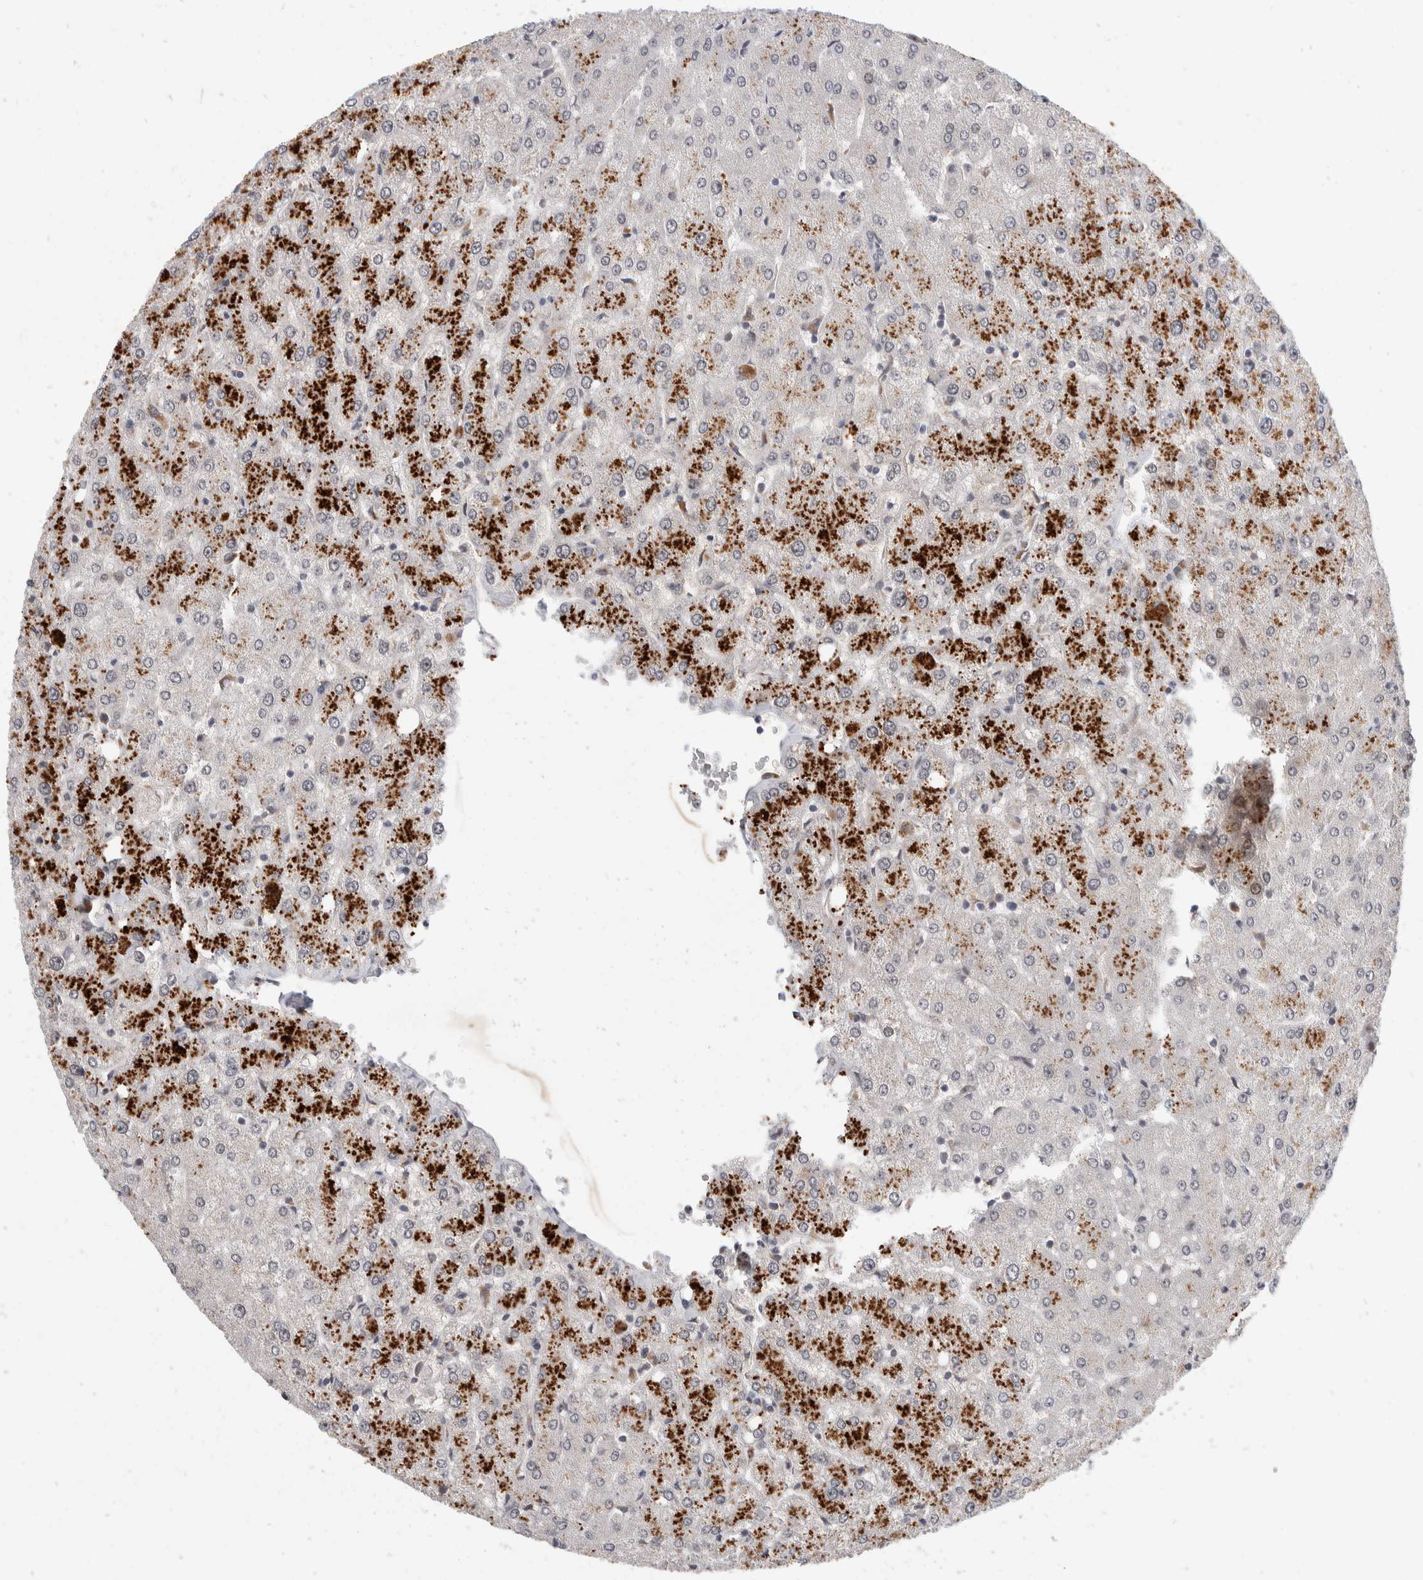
{"staining": {"intensity": "negative", "quantity": "none", "location": "none"}, "tissue": "liver", "cell_type": "Cholangiocytes", "image_type": "normal", "snomed": [{"axis": "morphology", "description": "Normal tissue, NOS"}, {"axis": "topography", "description": "Liver"}], "caption": "This is an immunohistochemistry (IHC) histopathology image of normal human liver. There is no staining in cholangiocytes.", "gene": "ZNF703", "patient": {"sex": "female", "age": 54}}